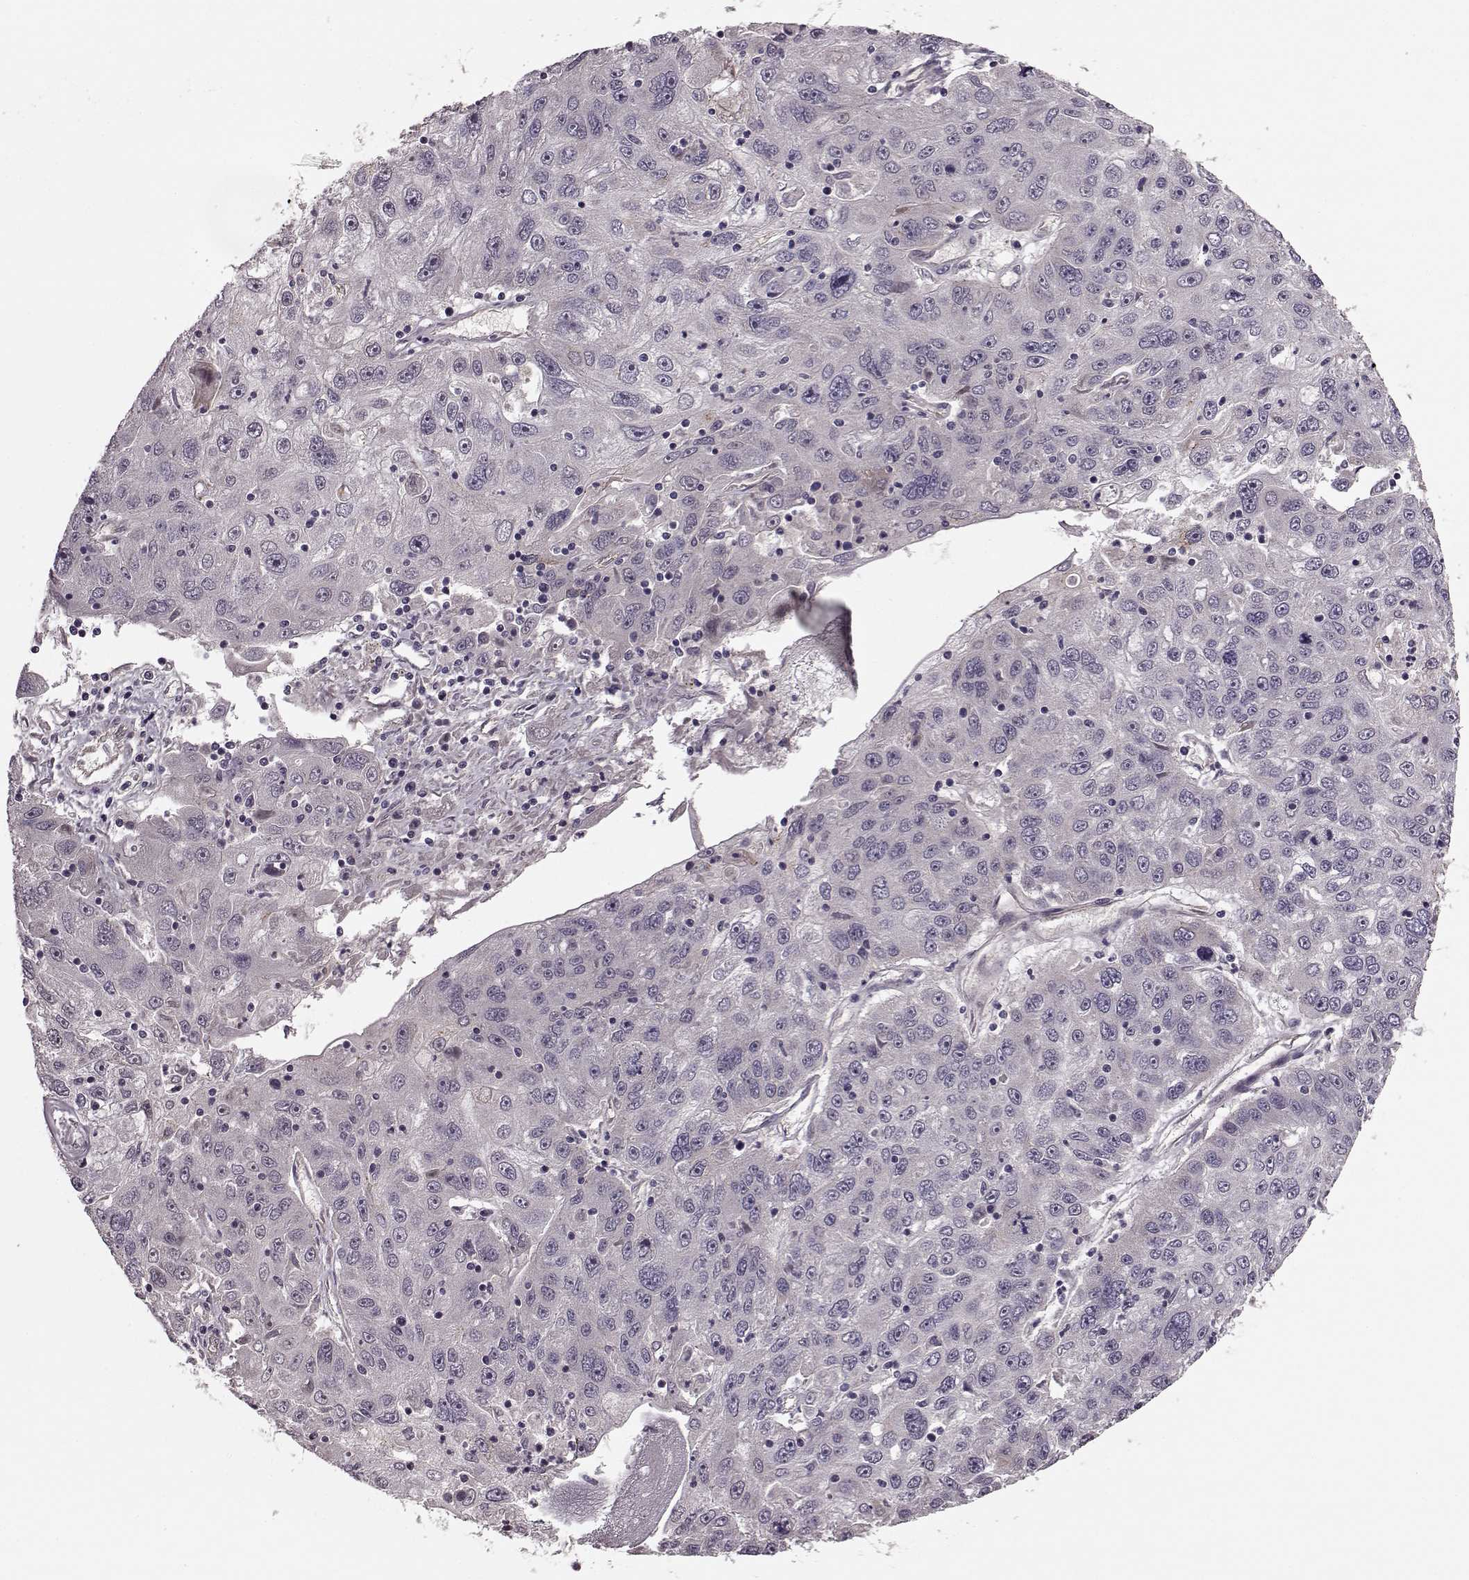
{"staining": {"intensity": "negative", "quantity": "none", "location": "none"}, "tissue": "stomach cancer", "cell_type": "Tumor cells", "image_type": "cancer", "snomed": [{"axis": "morphology", "description": "Adenocarcinoma, NOS"}, {"axis": "topography", "description": "Stomach"}], "caption": "Tumor cells show no significant positivity in stomach cancer.", "gene": "SYNPO", "patient": {"sex": "male", "age": 56}}